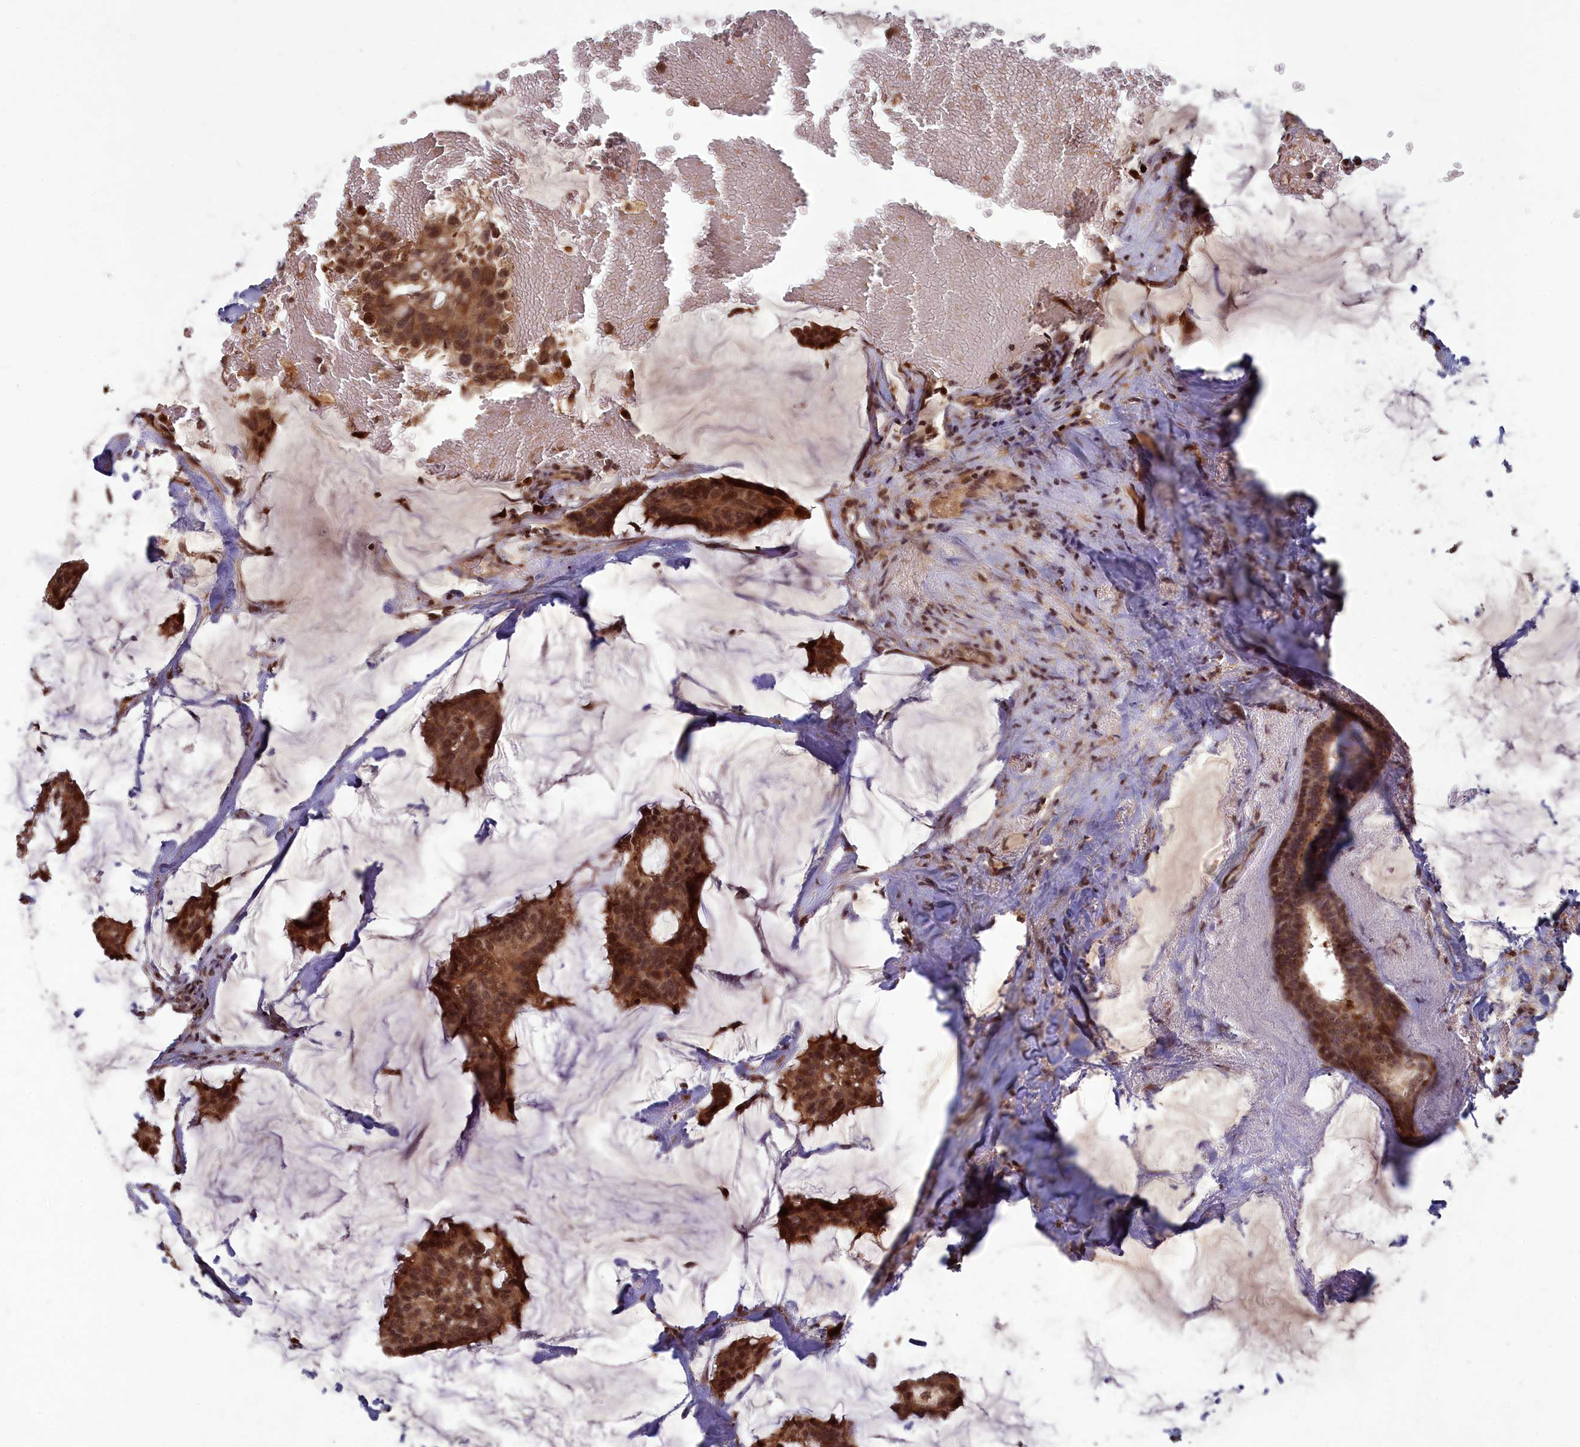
{"staining": {"intensity": "moderate", "quantity": ">75%", "location": "cytoplasmic/membranous,nuclear"}, "tissue": "breast cancer", "cell_type": "Tumor cells", "image_type": "cancer", "snomed": [{"axis": "morphology", "description": "Duct carcinoma"}, {"axis": "topography", "description": "Breast"}], "caption": "This is a micrograph of immunohistochemistry (IHC) staining of intraductal carcinoma (breast), which shows moderate expression in the cytoplasmic/membranous and nuclear of tumor cells.", "gene": "SRMS", "patient": {"sex": "female", "age": 93}}